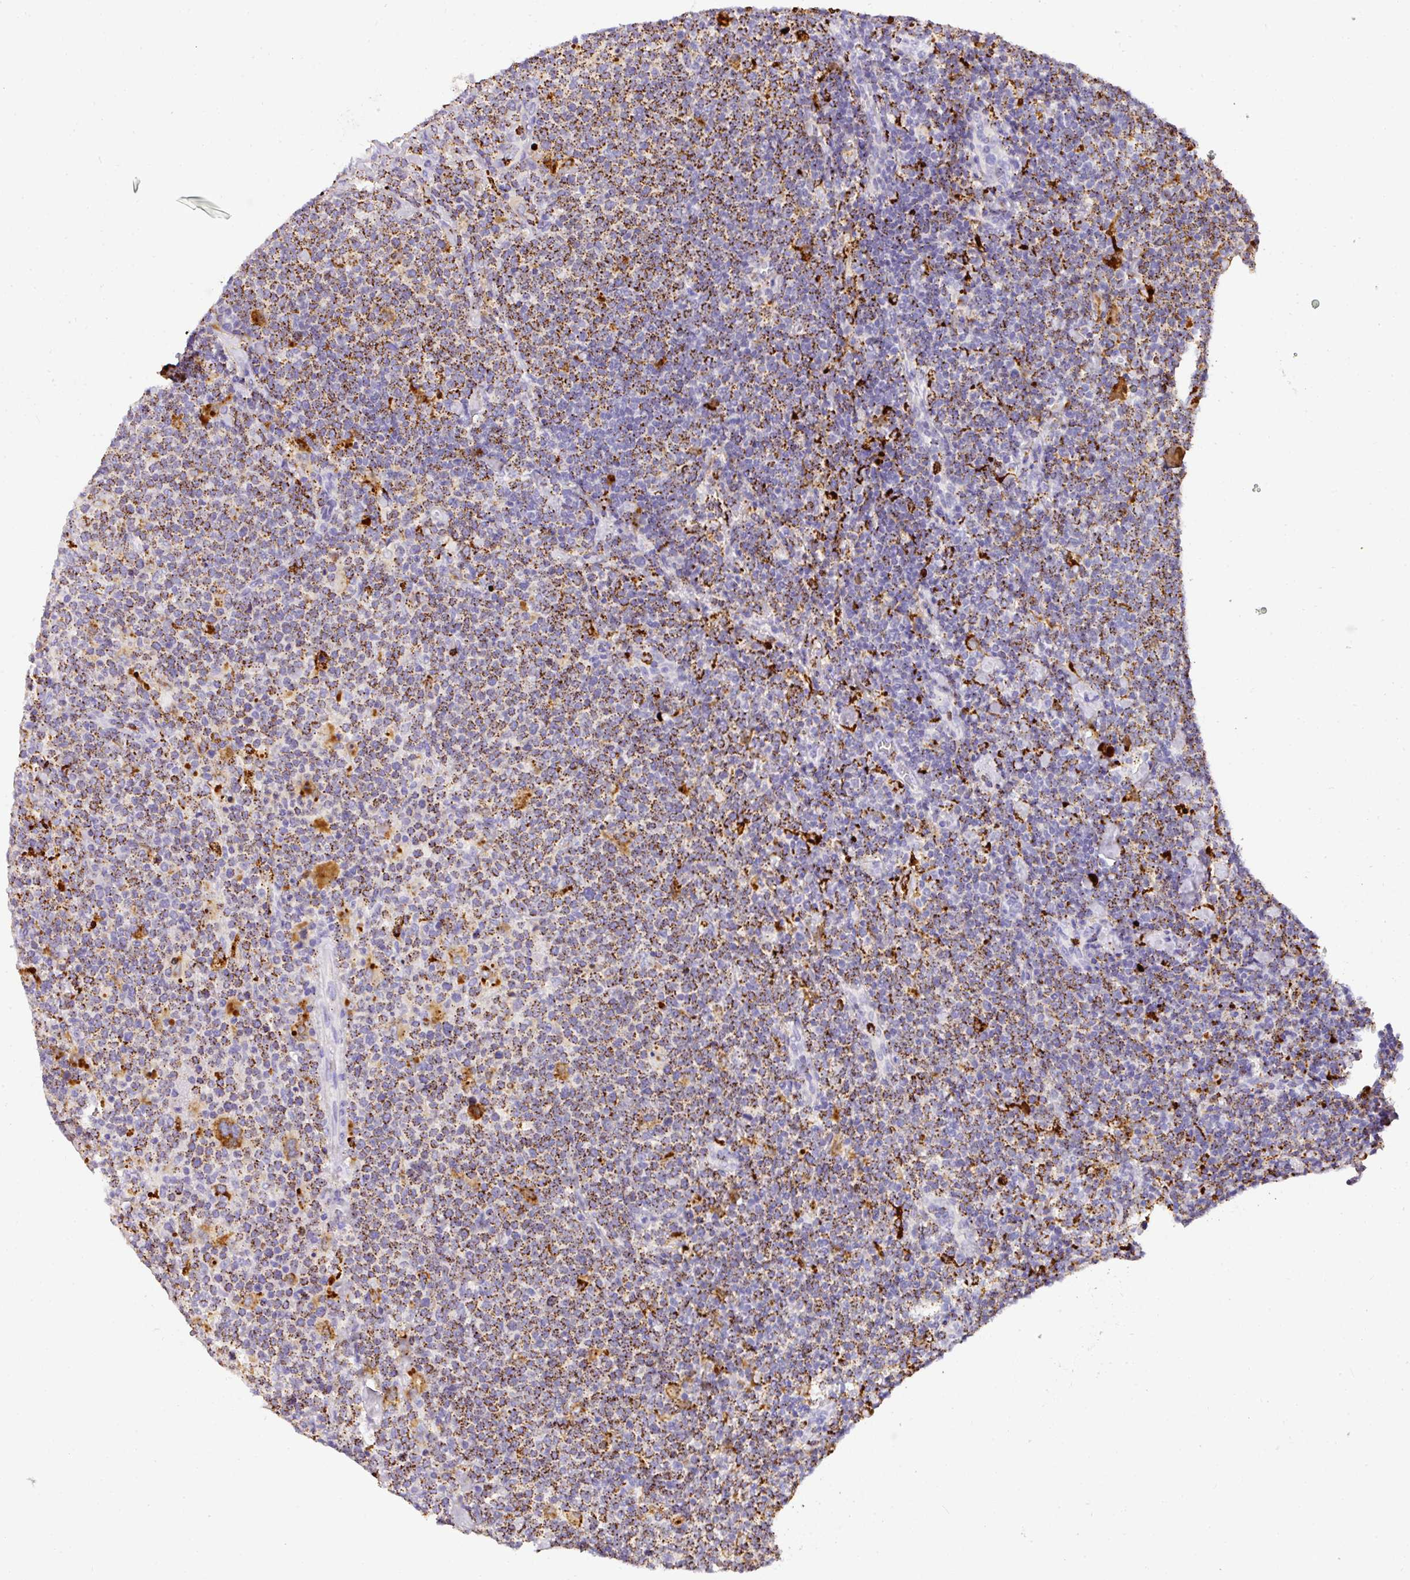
{"staining": {"intensity": "moderate", "quantity": ">75%", "location": "cytoplasmic/membranous"}, "tissue": "lymphoma", "cell_type": "Tumor cells", "image_type": "cancer", "snomed": [{"axis": "morphology", "description": "Malignant lymphoma, non-Hodgkin's type, High grade"}, {"axis": "topography", "description": "Lymph node"}], "caption": "A brown stain highlights moderate cytoplasmic/membranous positivity of a protein in lymphoma tumor cells.", "gene": "MMACHC", "patient": {"sex": "male", "age": 61}}